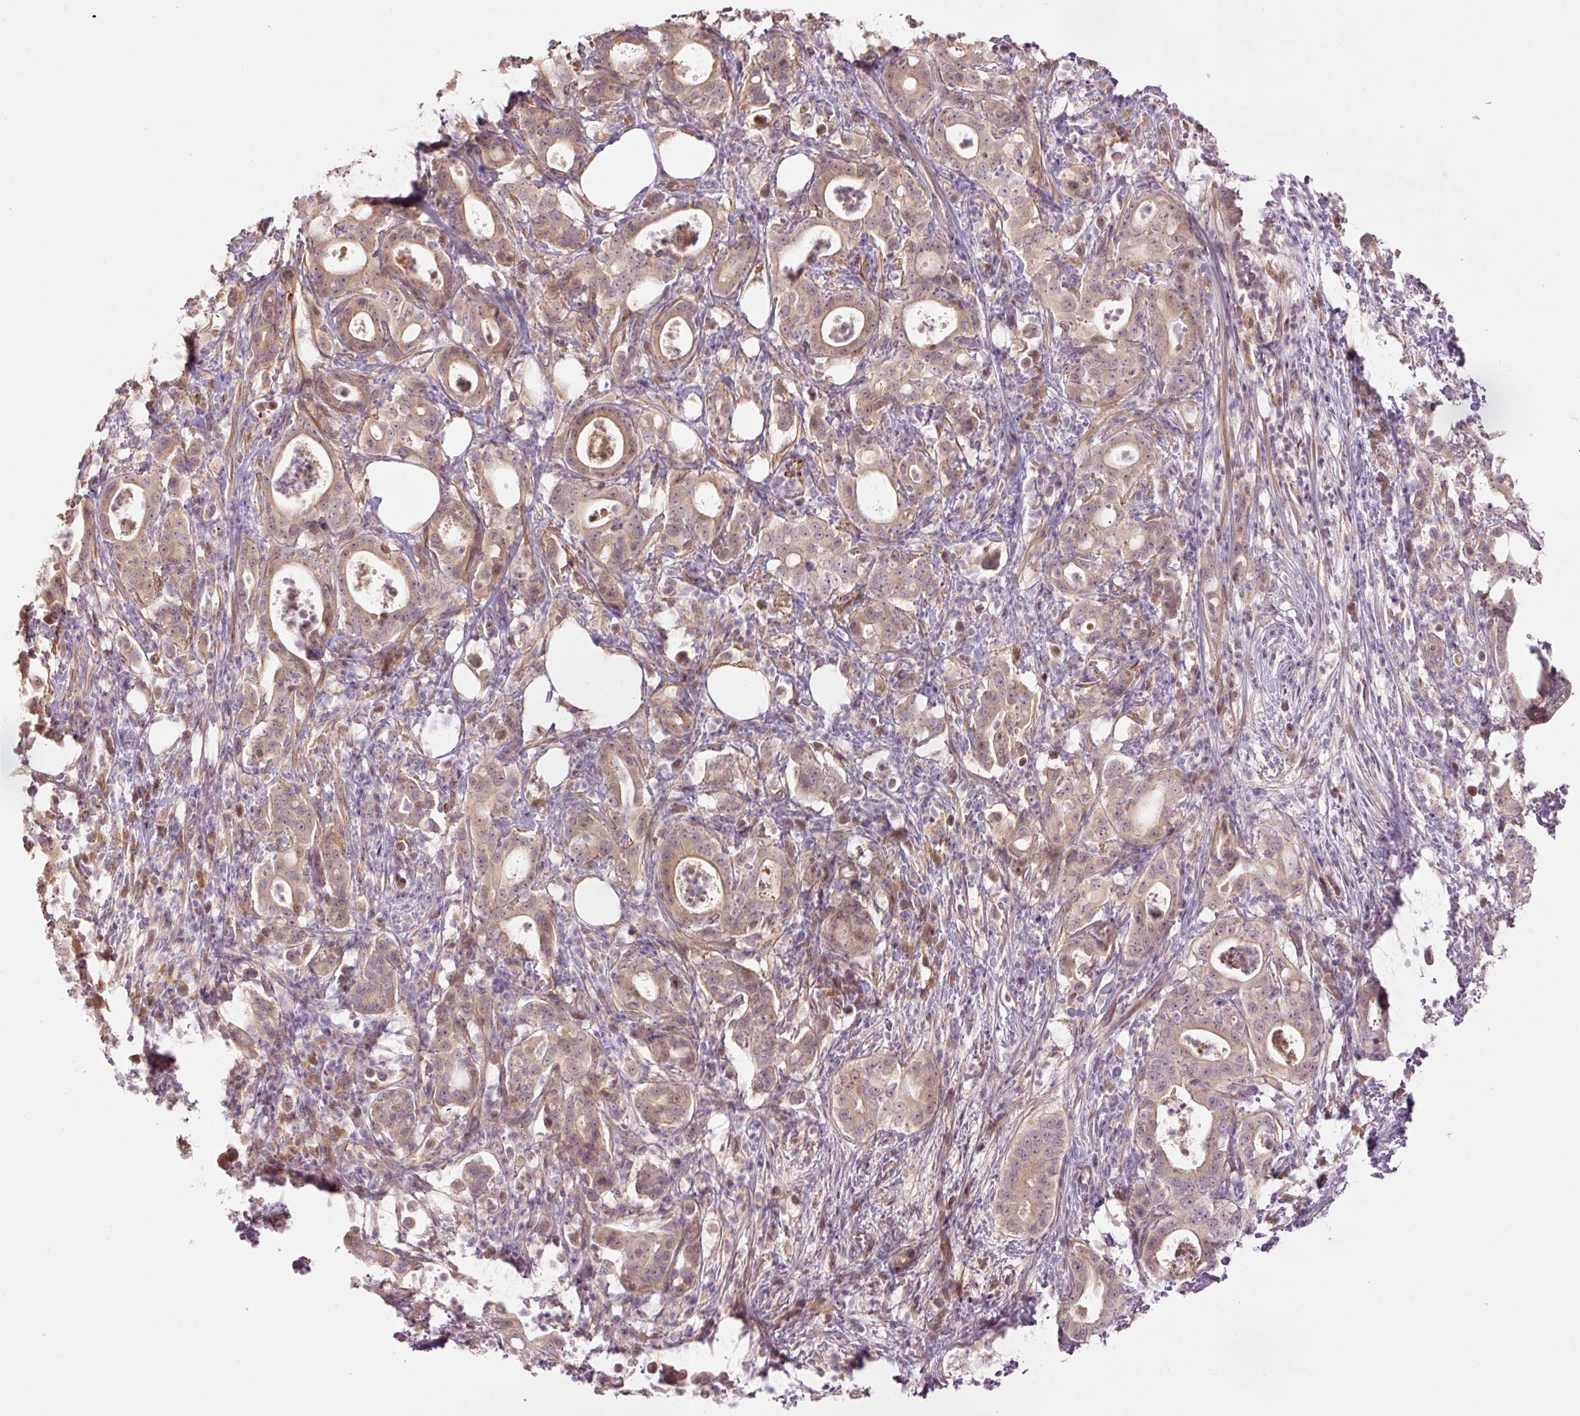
{"staining": {"intensity": "weak", "quantity": ">75%", "location": "cytoplasmic/membranous,nuclear"}, "tissue": "pancreatic cancer", "cell_type": "Tumor cells", "image_type": "cancer", "snomed": [{"axis": "morphology", "description": "Adenocarcinoma, NOS"}, {"axis": "topography", "description": "Pancreas"}], "caption": "Tumor cells reveal weak cytoplasmic/membranous and nuclear staining in about >75% of cells in pancreatic cancer (adenocarcinoma).", "gene": "SLC29A3", "patient": {"sex": "male", "age": 71}}